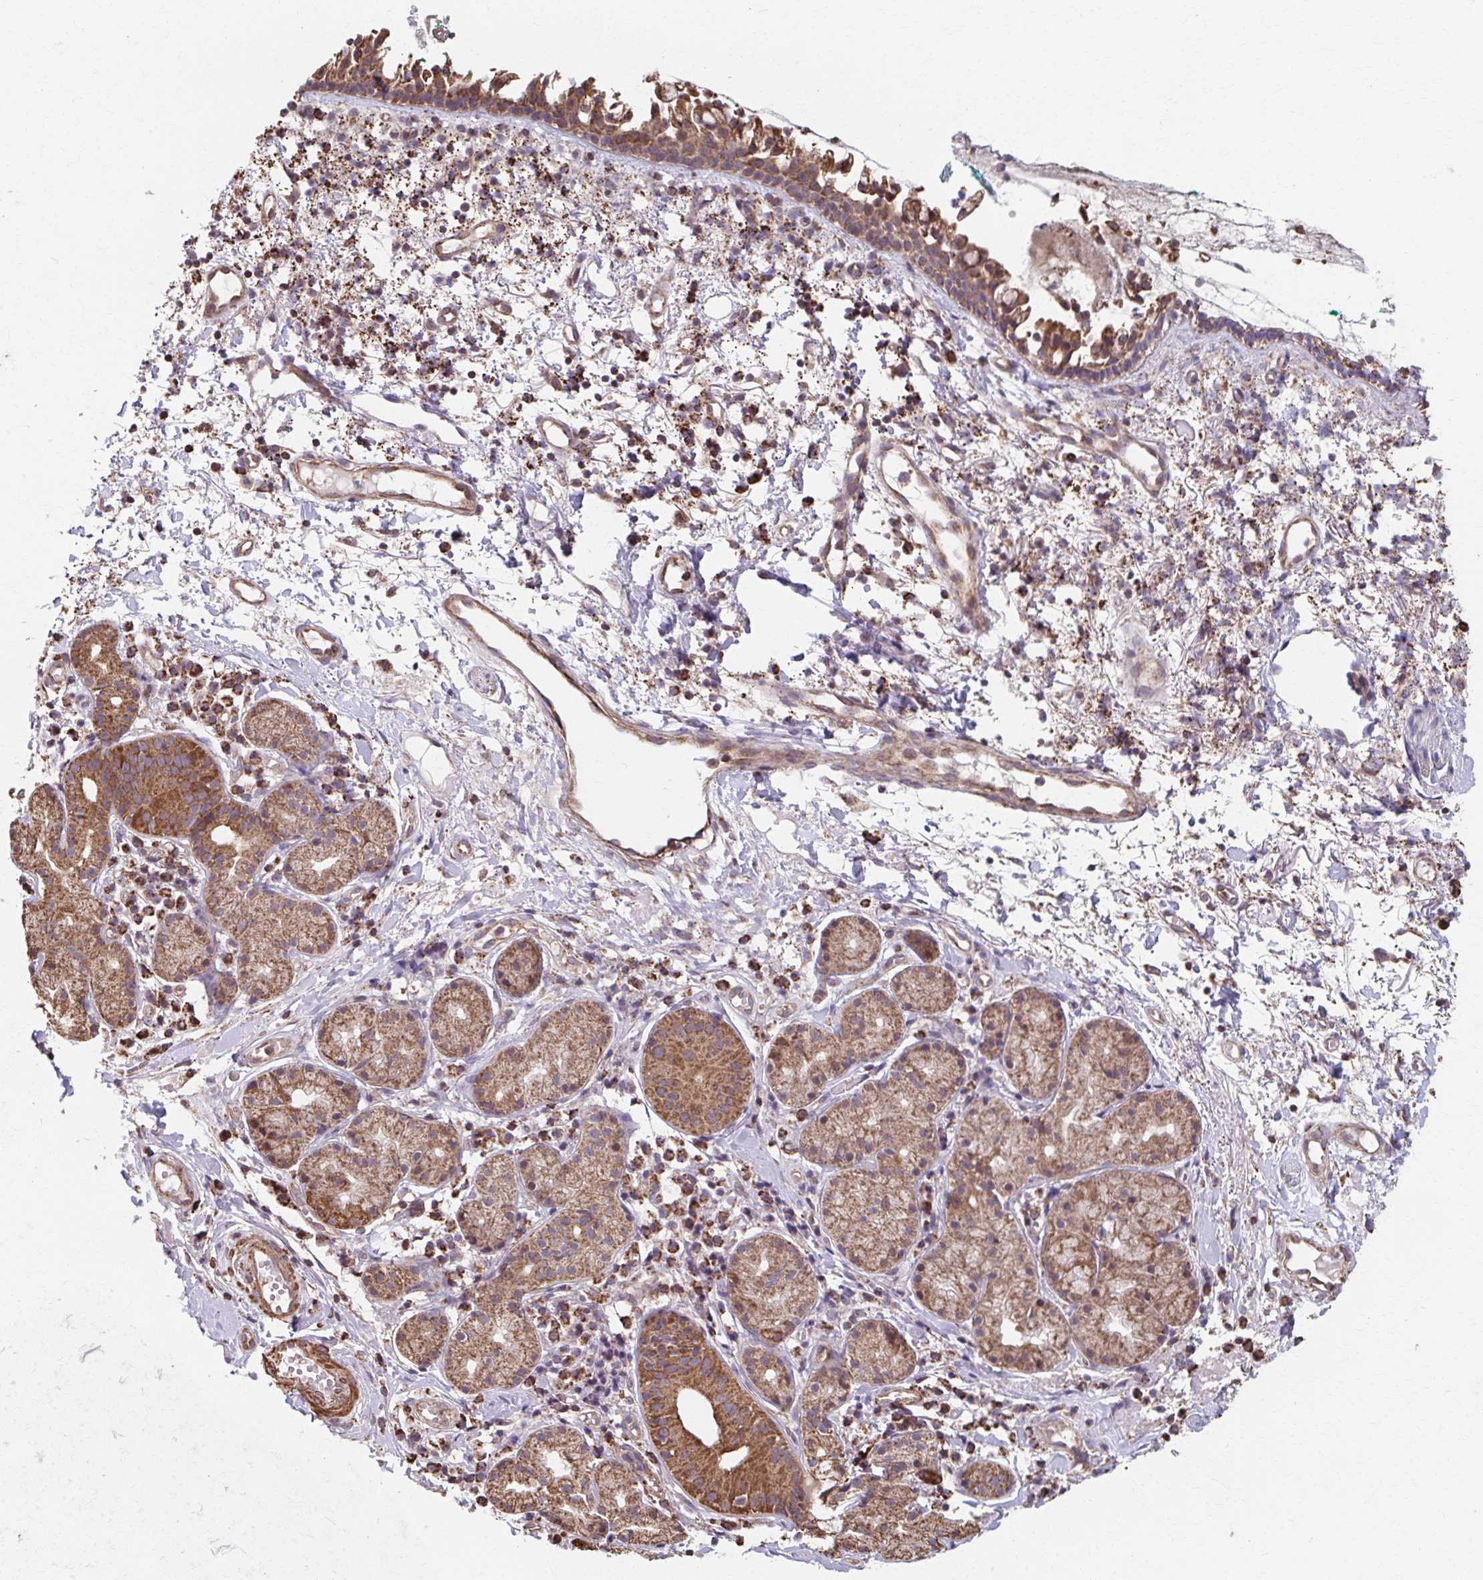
{"staining": {"intensity": "moderate", "quantity": ">75%", "location": "cytoplasmic/membranous"}, "tissue": "nasopharynx", "cell_type": "Respiratory epithelial cells", "image_type": "normal", "snomed": [{"axis": "morphology", "description": "Normal tissue, NOS"}, {"axis": "morphology", "description": "Basal cell carcinoma"}, {"axis": "topography", "description": "Cartilage tissue"}, {"axis": "topography", "description": "Nasopharynx"}, {"axis": "topography", "description": "Oral tissue"}], "caption": "High-magnification brightfield microscopy of benign nasopharynx stained with DAB (brown) and counterstained with hematoxylin (blue). respiratory epithelial cells exhibit moderate cytoplasmic/membranous expression is present in about>75% of cells. (DAB = brown stain, brightfield microscopy at high magnification).", "gene": "KLHL34", "patient": {"sex": "female", "age": 77}}